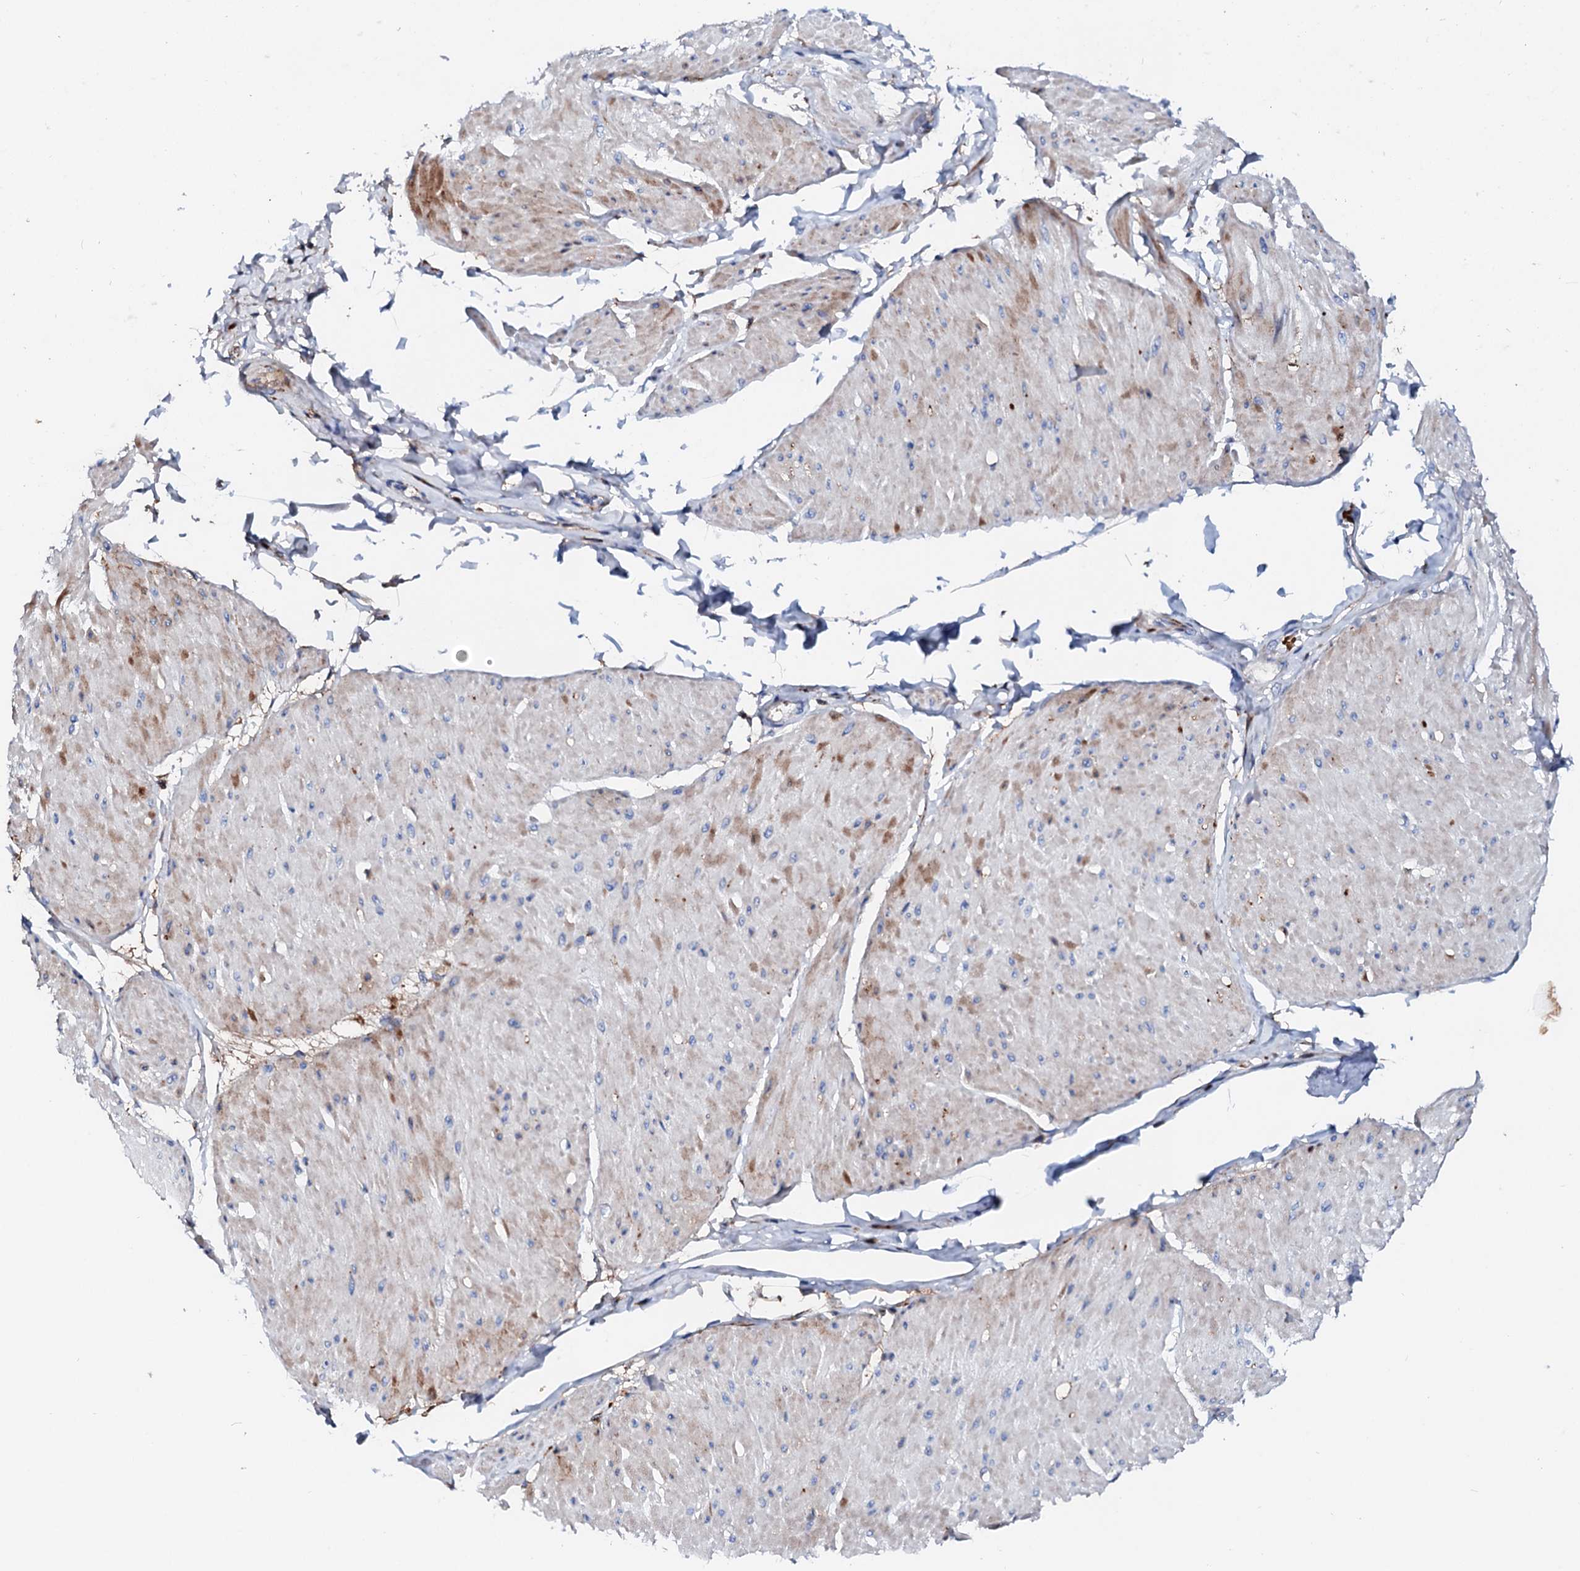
{"staining": {"intensity": "weak", "quantity": "<25%", "location": "cytoplasmic/membranous"}, "tissue": "smooth muscle", "cell_type": "Smooth muscle cells", "image_type": "normal", "snomed": [{"axis": "morphology", "description": "Urothelial carcinoma, High grade"}, {"axis": "topography", "description": "Urinary bladder"}], "caption": "Smooth muscle cells show no significant expression in unremarkable smooth muscle. Nuclei are stained in blue.", "gene": "SLC10A7", "patient": {"sex": "male", "age": 46}}